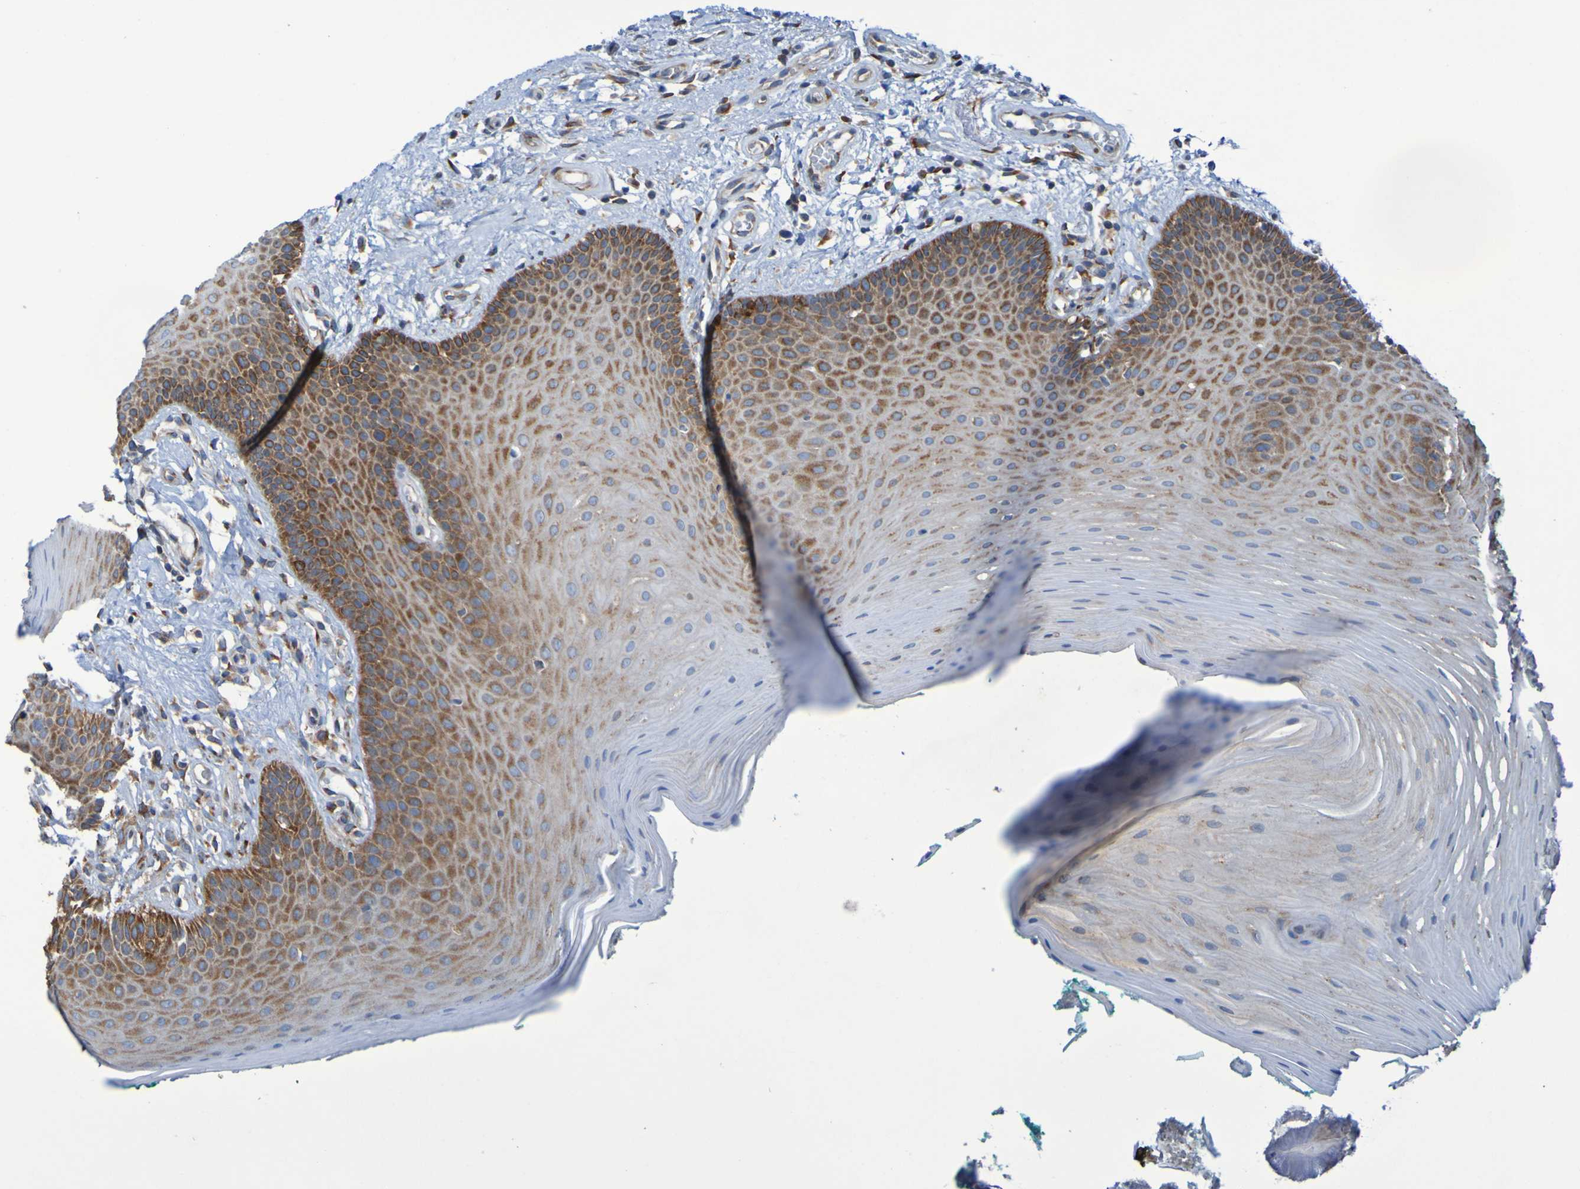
{"staining": {"intensity": "moderate", "quantity": "25%-75%", "location": "cytoplasmic/membranous"}, "tissue": "oral mucosa", "cell_type": "Squamous epithelial cells", "image_type": "normal", "snomed": [{"axis": "morphology", "description": "Normal tissue, NOS"}, {"axis": "topography", "description": "Skeletal muscle"}, {"axis": "topography", "description": "Oral tissue"}], "caption": "Moderate cytoplasmic/membranous staining for a protein is appreciated in approximately 25%-75% of squamous epithelial cells of unremarkable oral mucosa using immunohistochemistry (IHC).", "gene": "FKBP3", "patient": {"sex": "male", "age": 58}}